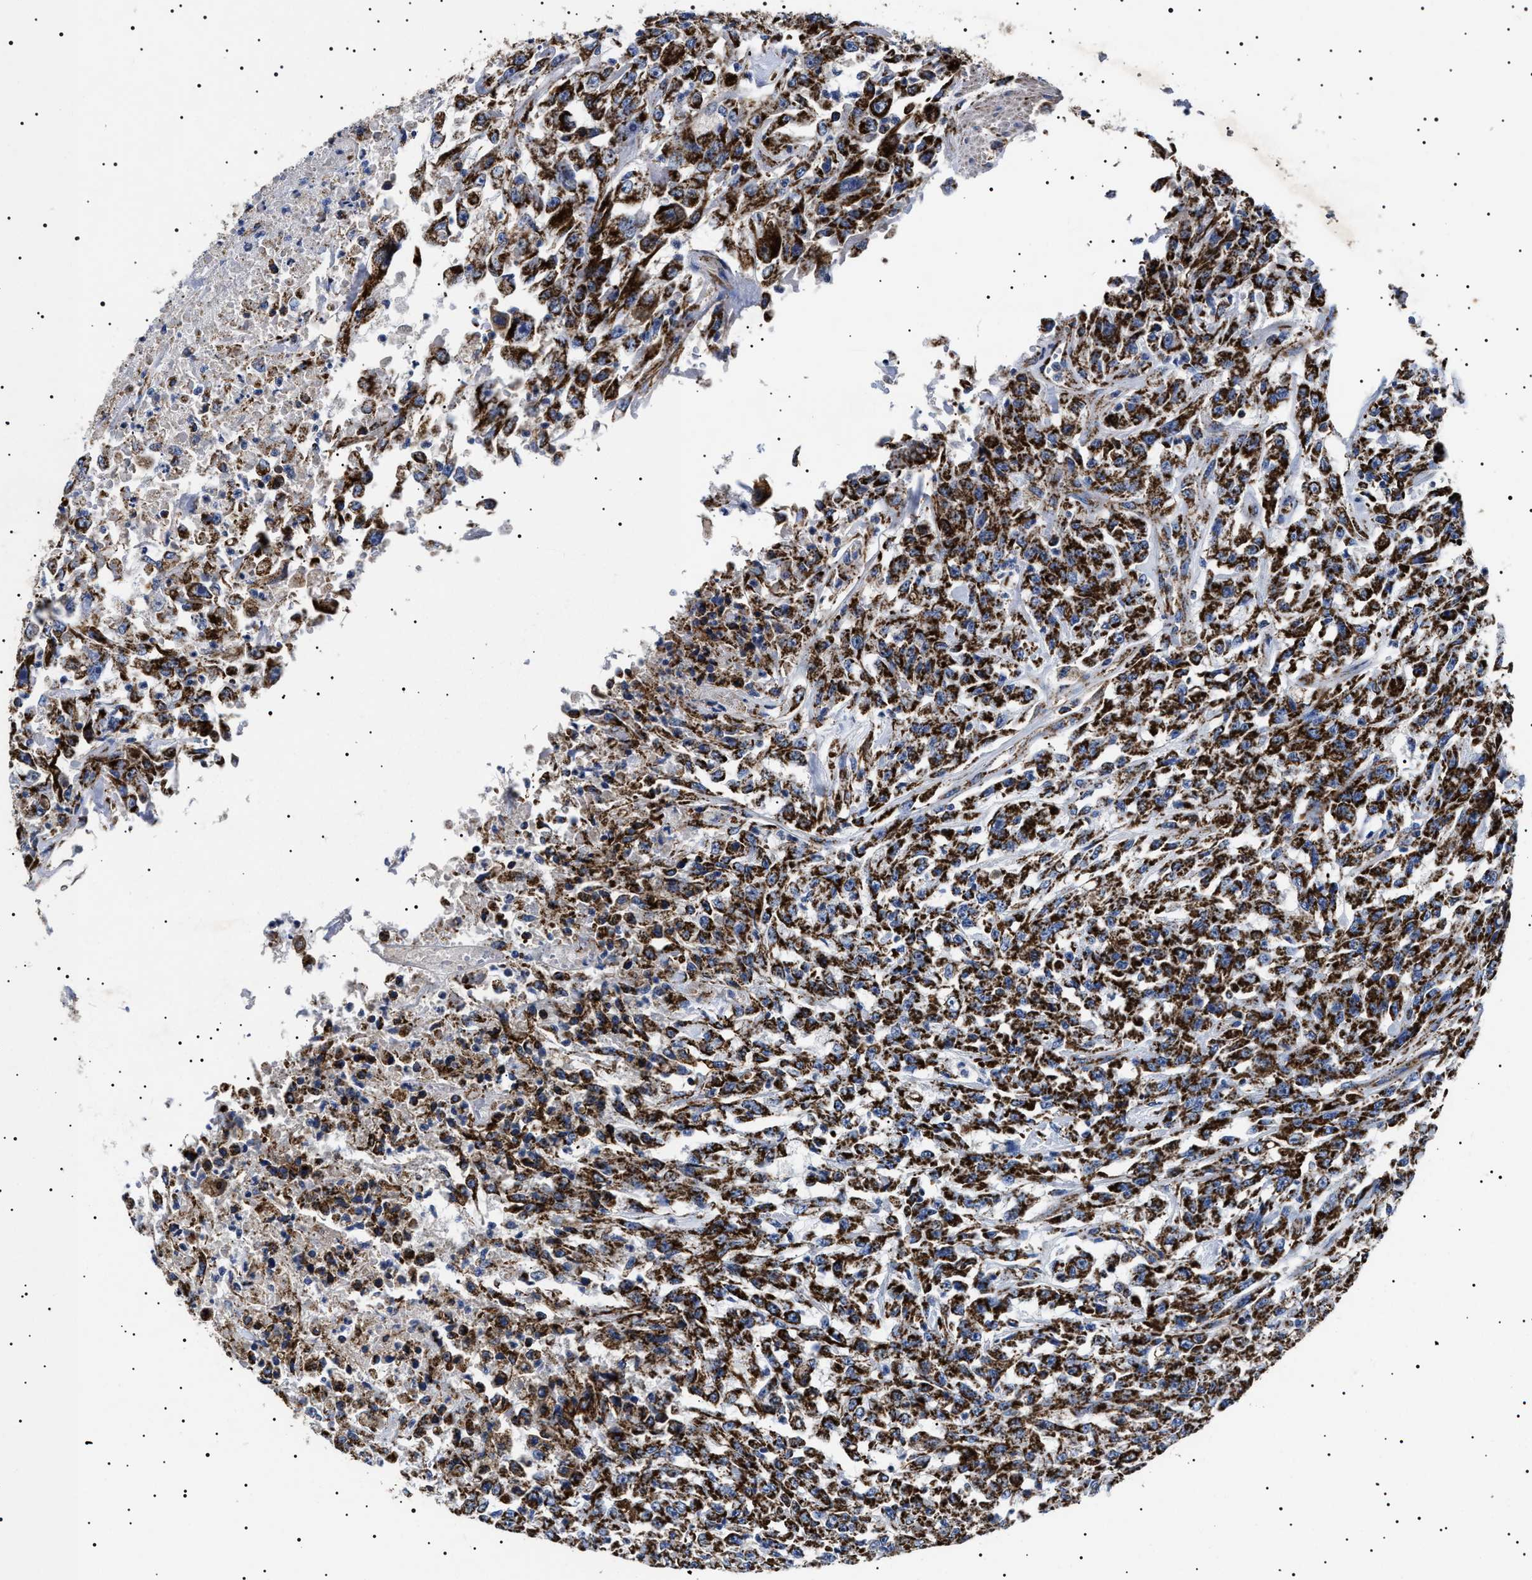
{"staining": {"intensity": "strong", "quantity": ">75%", "location": "cytoplasmic/membranous"}, "tissue": "urothelial cancer", "cell_type": "Tumor cells", "image_type": "cancer", "snomed": [{"axis": "morphology", "description": "Urothelial carcinoma, High grade"}, {"axis": "topography", "description": "Urinary bladder"}], "caption": "Tumor cells show strong cytoplasmic/membranous positivity in about >75% of cells in urothelial cancer.", "gene": "CHRDL2", "patient": {"sex": "male", "age": 46}}